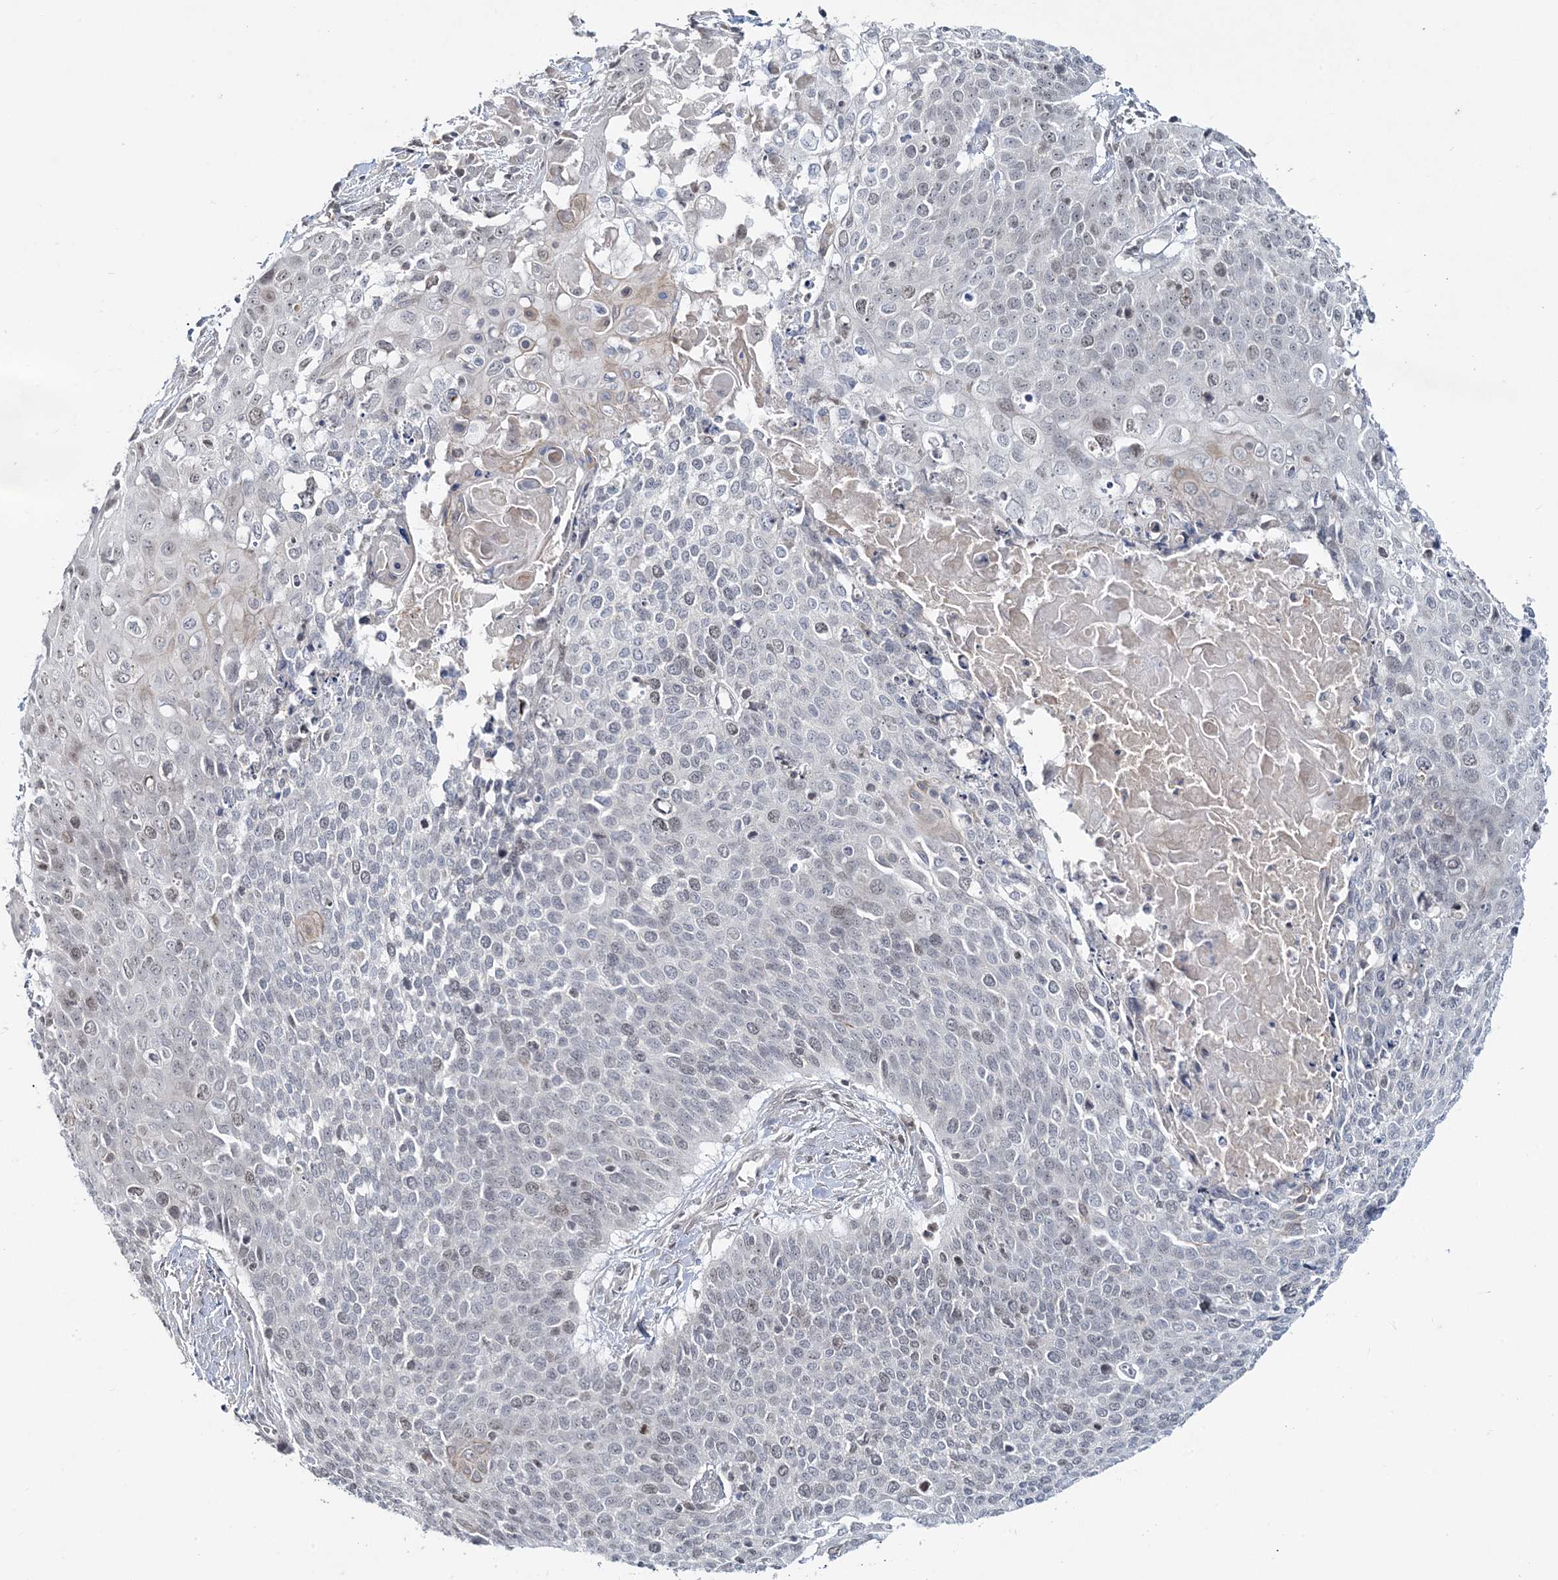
{"staining": {"intensity": "negative", "quantity": "none", "location": "none"}, "tissue": "cervical cancer", "cell_type": "Tumor cells", "image_type": "cancer", "snomed": [{"axis": "morphology", "description": "Squamous cell carcinoma, NOS"}, {"axis": "topography", "description": "Cervix"}], "caption": "Immunohistochemistry of human cervical cancer (squamous cell carcinoma) shows no expression in tumor cells.", "gene": "LEXM", "patient": {"sex": "female", "age": 39}}